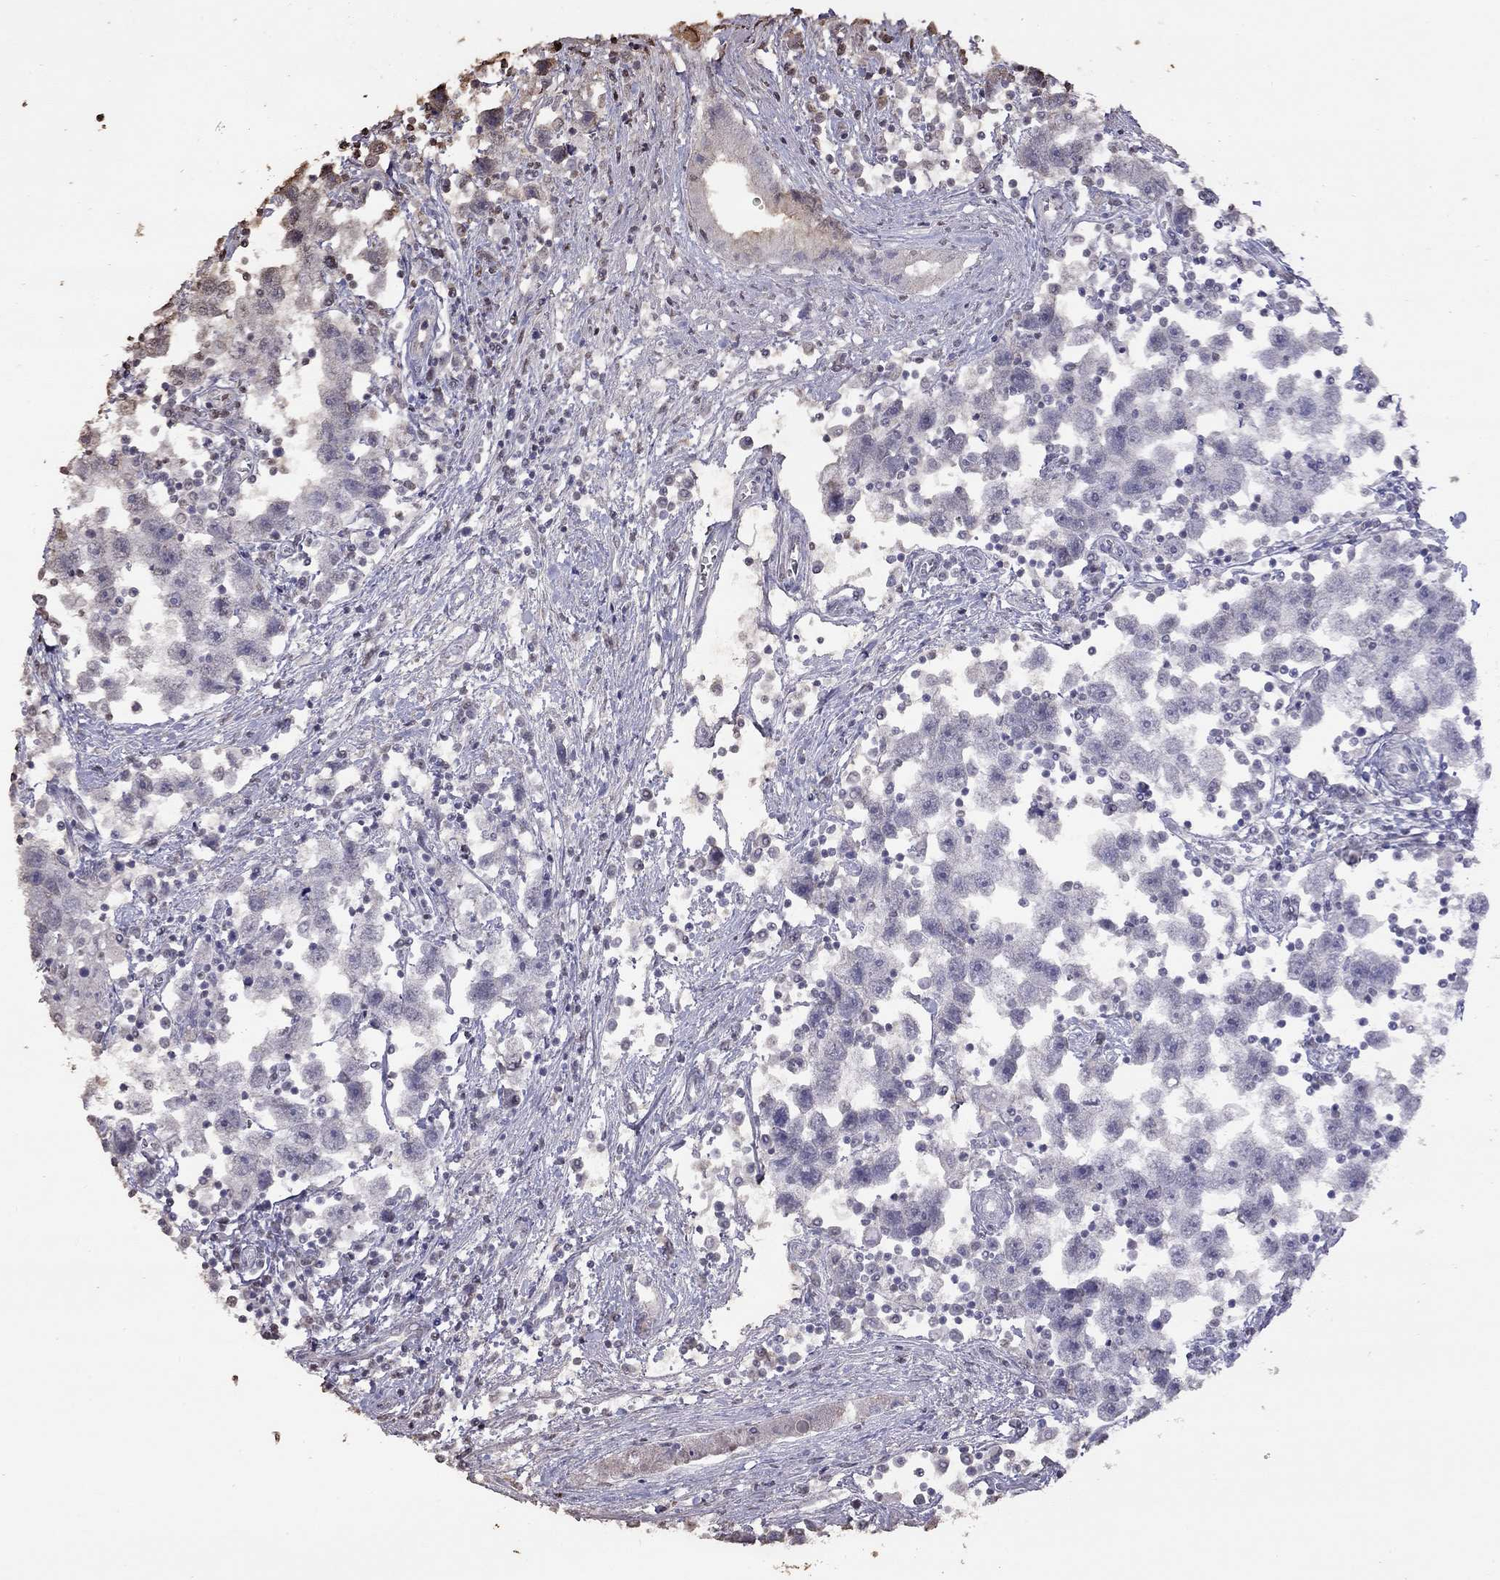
{"staining": {"intensity": "negative", "quantity": "none", "location": "none"}, "tissue": "testis cancer", "cell_type": "Tumor cells", "image_type": "cancer", "snomed": [{"axis": "morphology", "description": "Seminoma, NOS"}, {"axis": "topography", "description": "Testis"}], "caption": "This is an immunohistochemistry (IHC) photomicrograph of human testis seminoma. There is no expression in tumor cells.", "gene": "SUN3", "patient": {"sex": "male", "age": 30}}